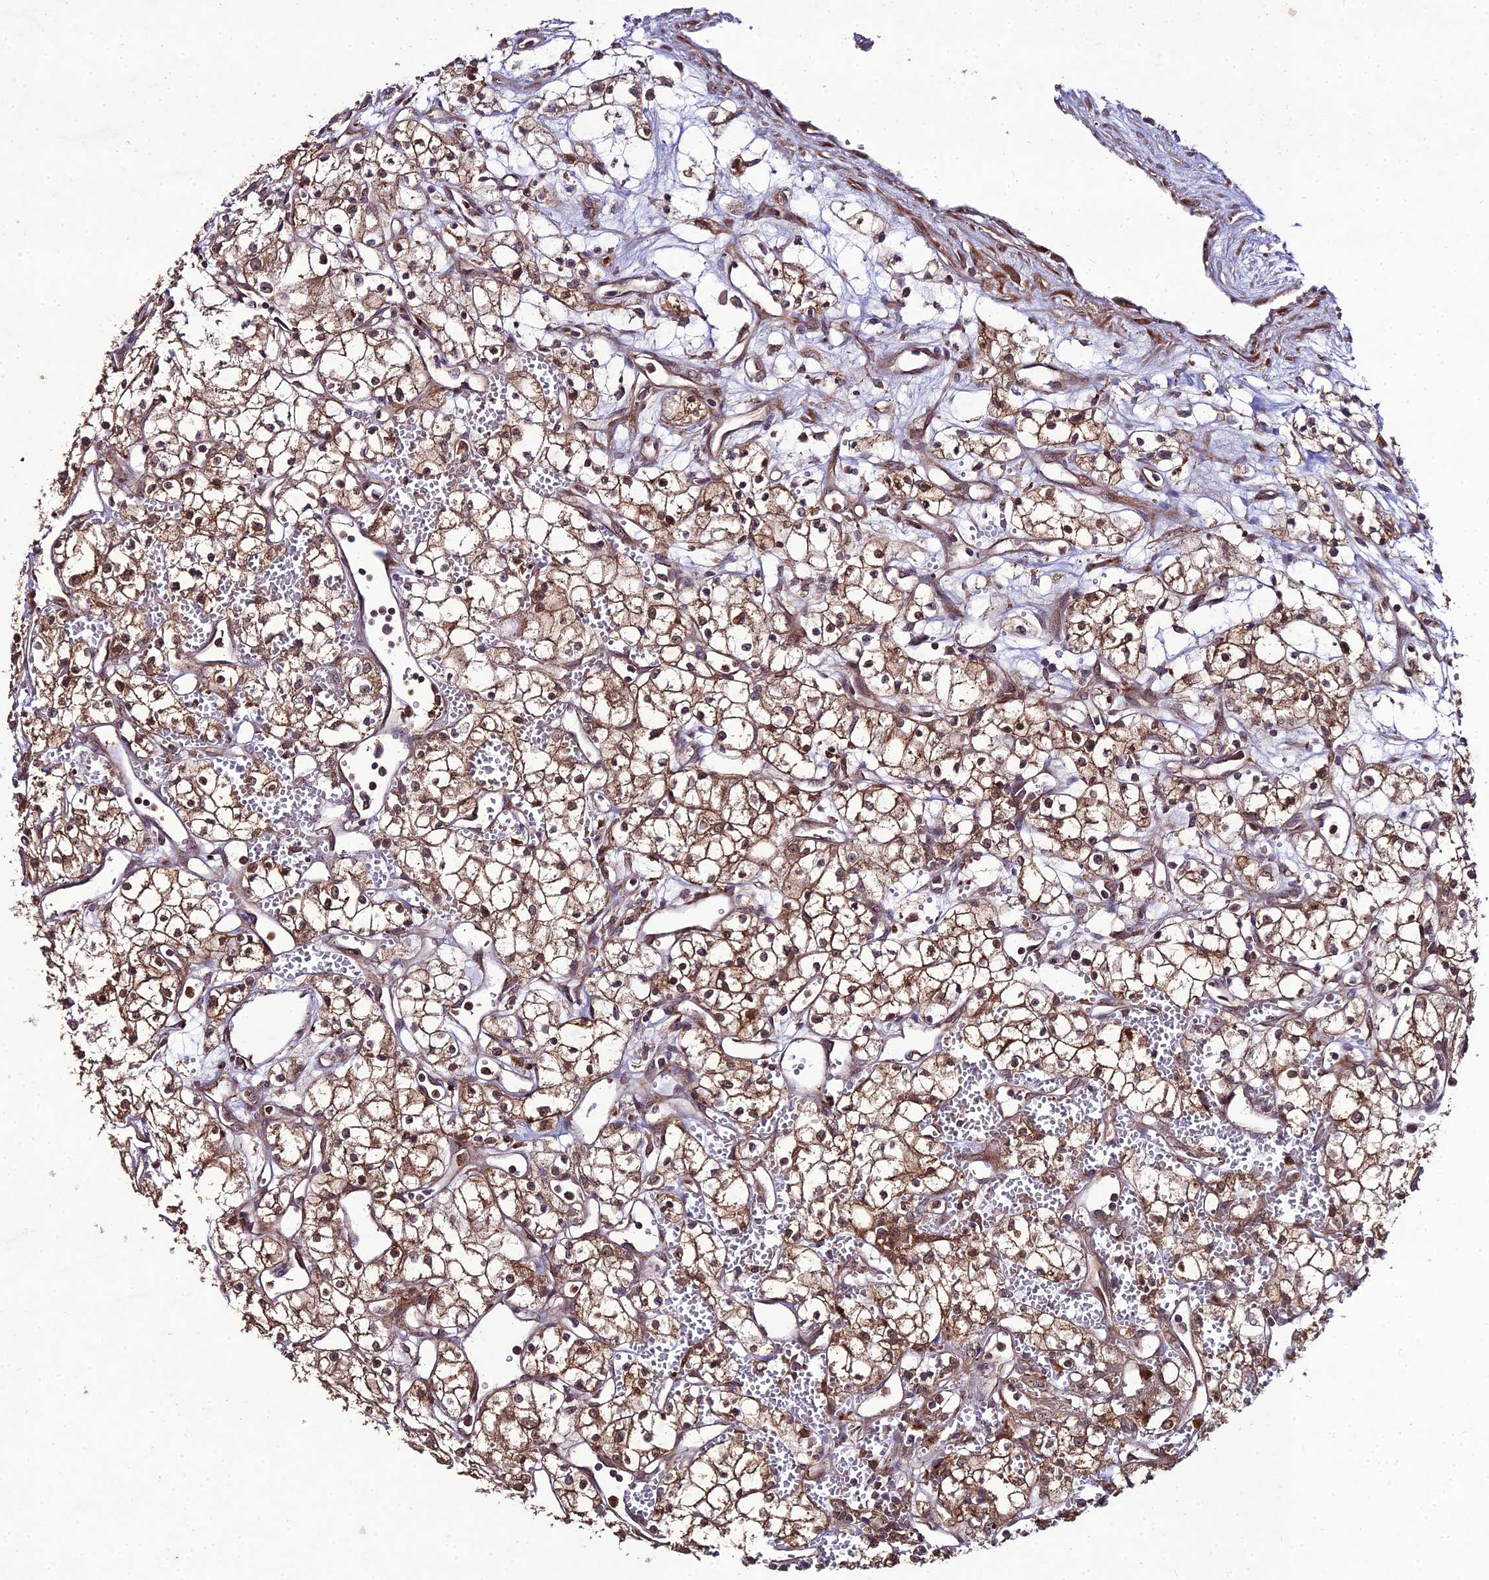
{"staining": {"intensity": "moderate", "quantity": ">75%", "location": "cytoplasmic/membranous,nuclear"}, "tissue": "renal cancer", "cell_type": "Tumor cells", "image_type": "cancer", "snomed": [{"axis": "morphology", "description": "Adenocarcinoma, NOS"}, {"axis": "topography", "description": "Kidney"}], "caption": "An immunohistochemistry photomicrograph of neoplastic tissue is shown. Protein staining in brown shows moderate cytoplasmic/membranous and nuclear positivity in renal cancer within tumor cells.", "gene": "ZNF766", "patient": {"sex": "male", "age": 59}}